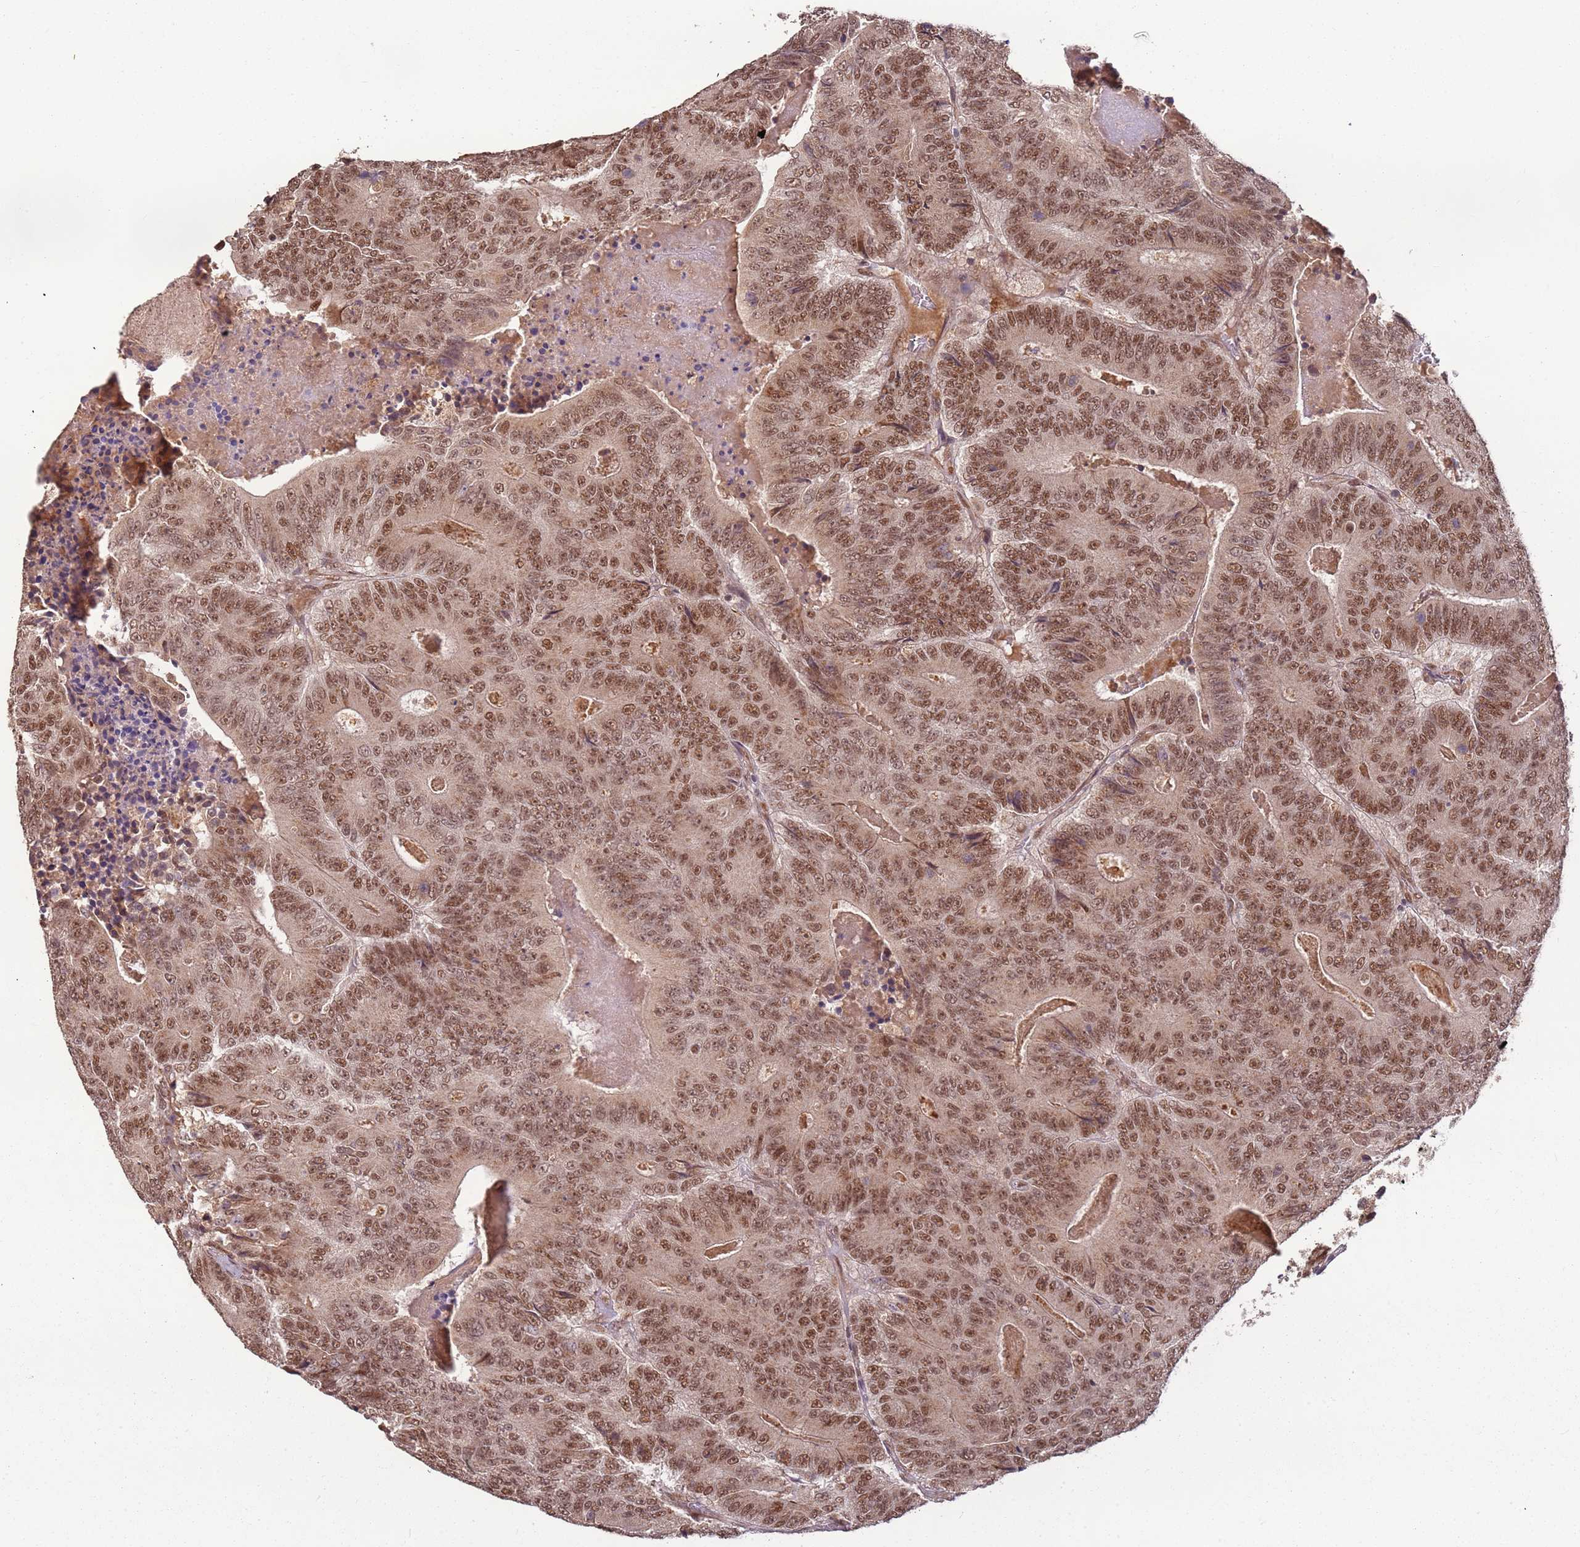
{"staining": {"intensity": "moderate", "quantity": ">75%", "location": "nuclear"}, "tissue": "colorectal cancer", "cell_type": "Tumor cells", "image_type": "cancer", "snomed": [{"axis": "morphology", "description": "Adenocarcinoma, NOS"}, {"axis": "topography", "description": "Colon"}], "caption": "About >75% of tumor cells in human adenocarcinoma (colorectal) demonstrate moderate nuclear protein staining as visualized by brown immunohistochemical staining.", "gene": "POLR3H", "patient": {"sex": "male", "age": 83}}